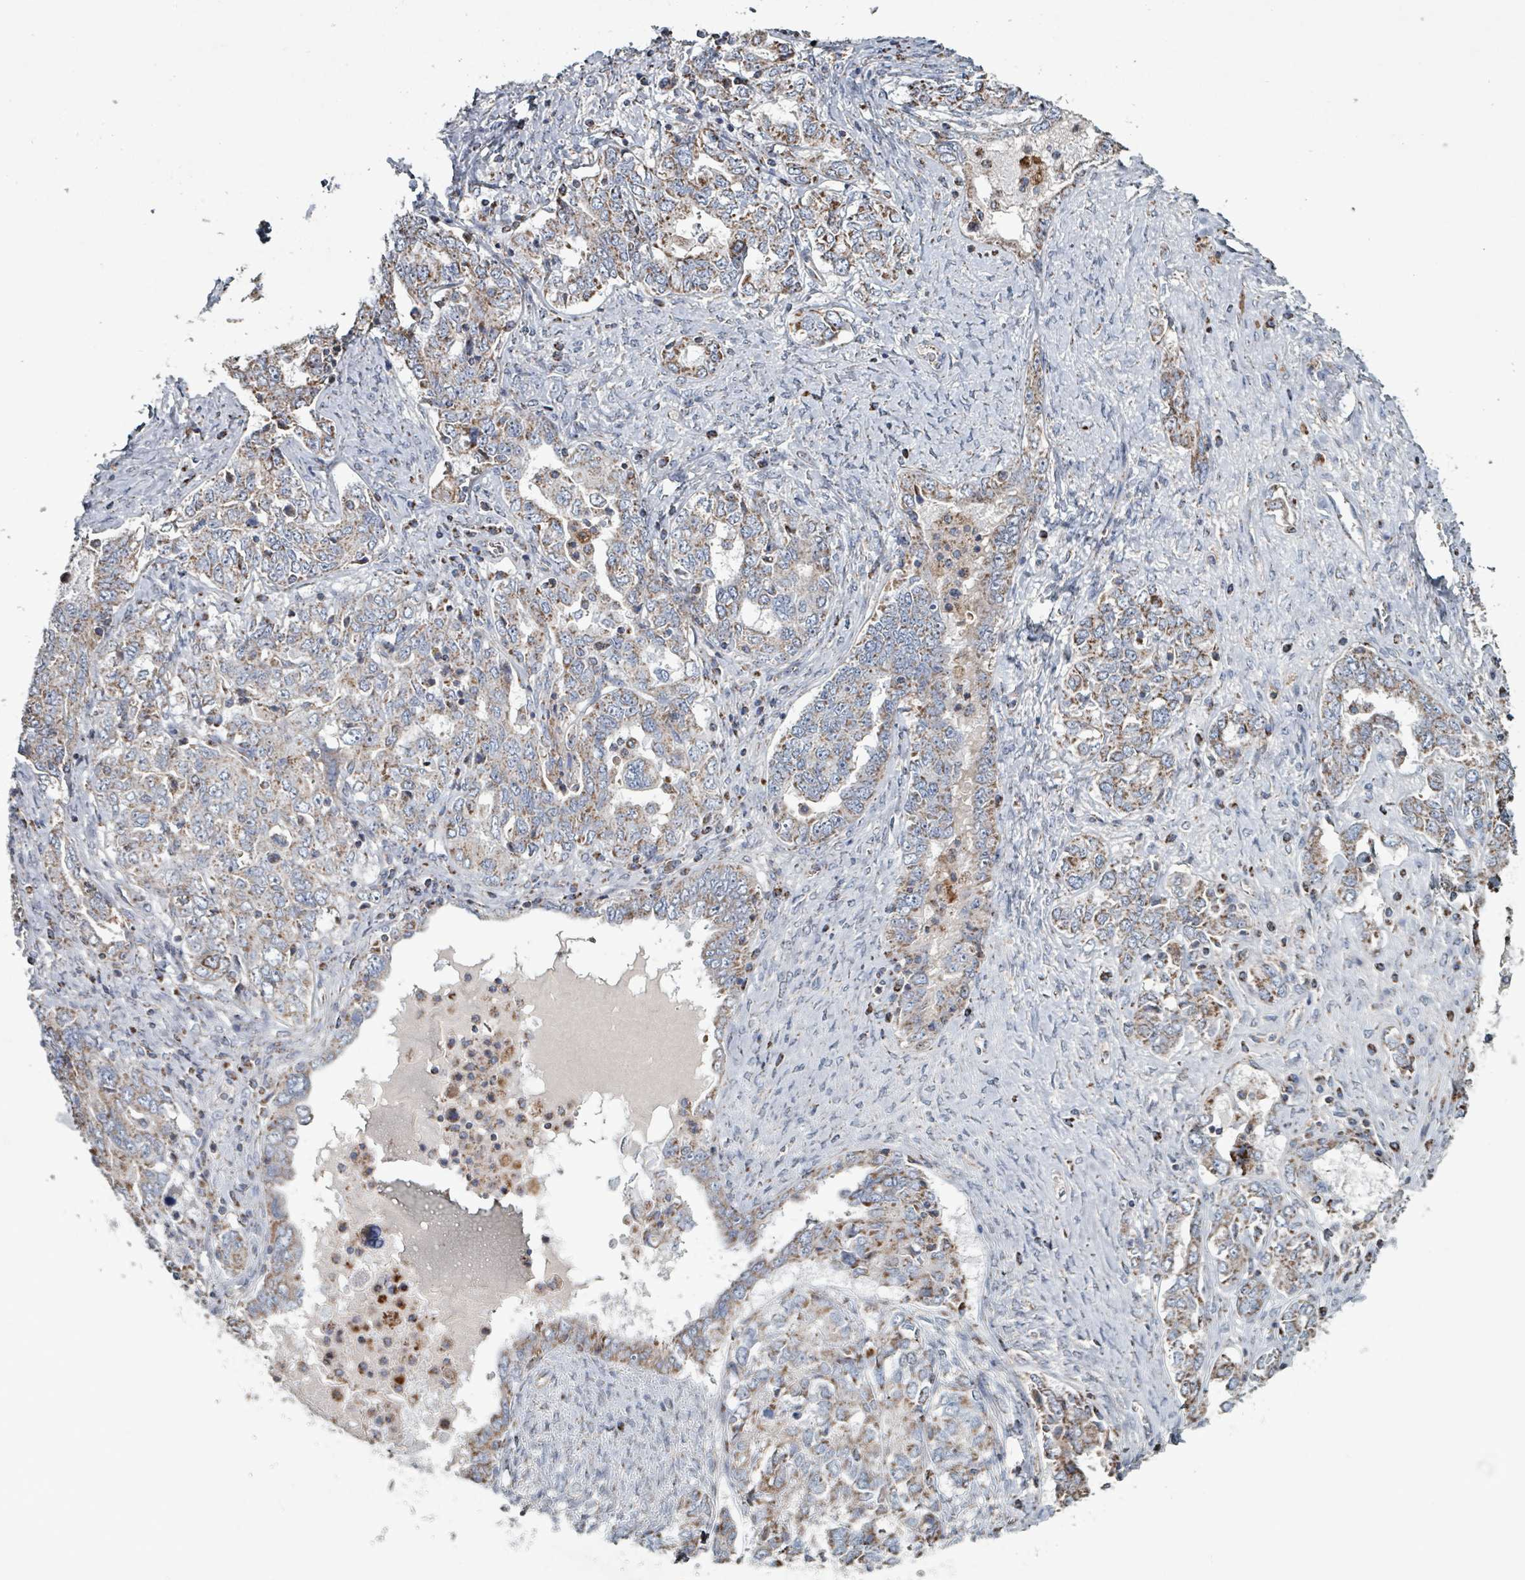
{"staining": {"intensity": "weak", "quantity": "25%-75%", "location": "cytoplasmic/membranous"}, "tissue": "ovarian cancer", "cell_type": "Tumor cells", "image_type": "cancer", "snomed": [{"axis": "morphology", "description": "Carcinoma, endometroid"}, {"axis": "topography", "description": "Ovary"}], "caption": "About 25%-75% of tumor cells in human ovarian cancer (endometroid carcinoma) demonstrate weak cytoplasmic/membranous protein expression as visualized by brown immunohistochemical staining.", "gene": "ABHD18", "patient": {"sex": "female", "age": 62}}